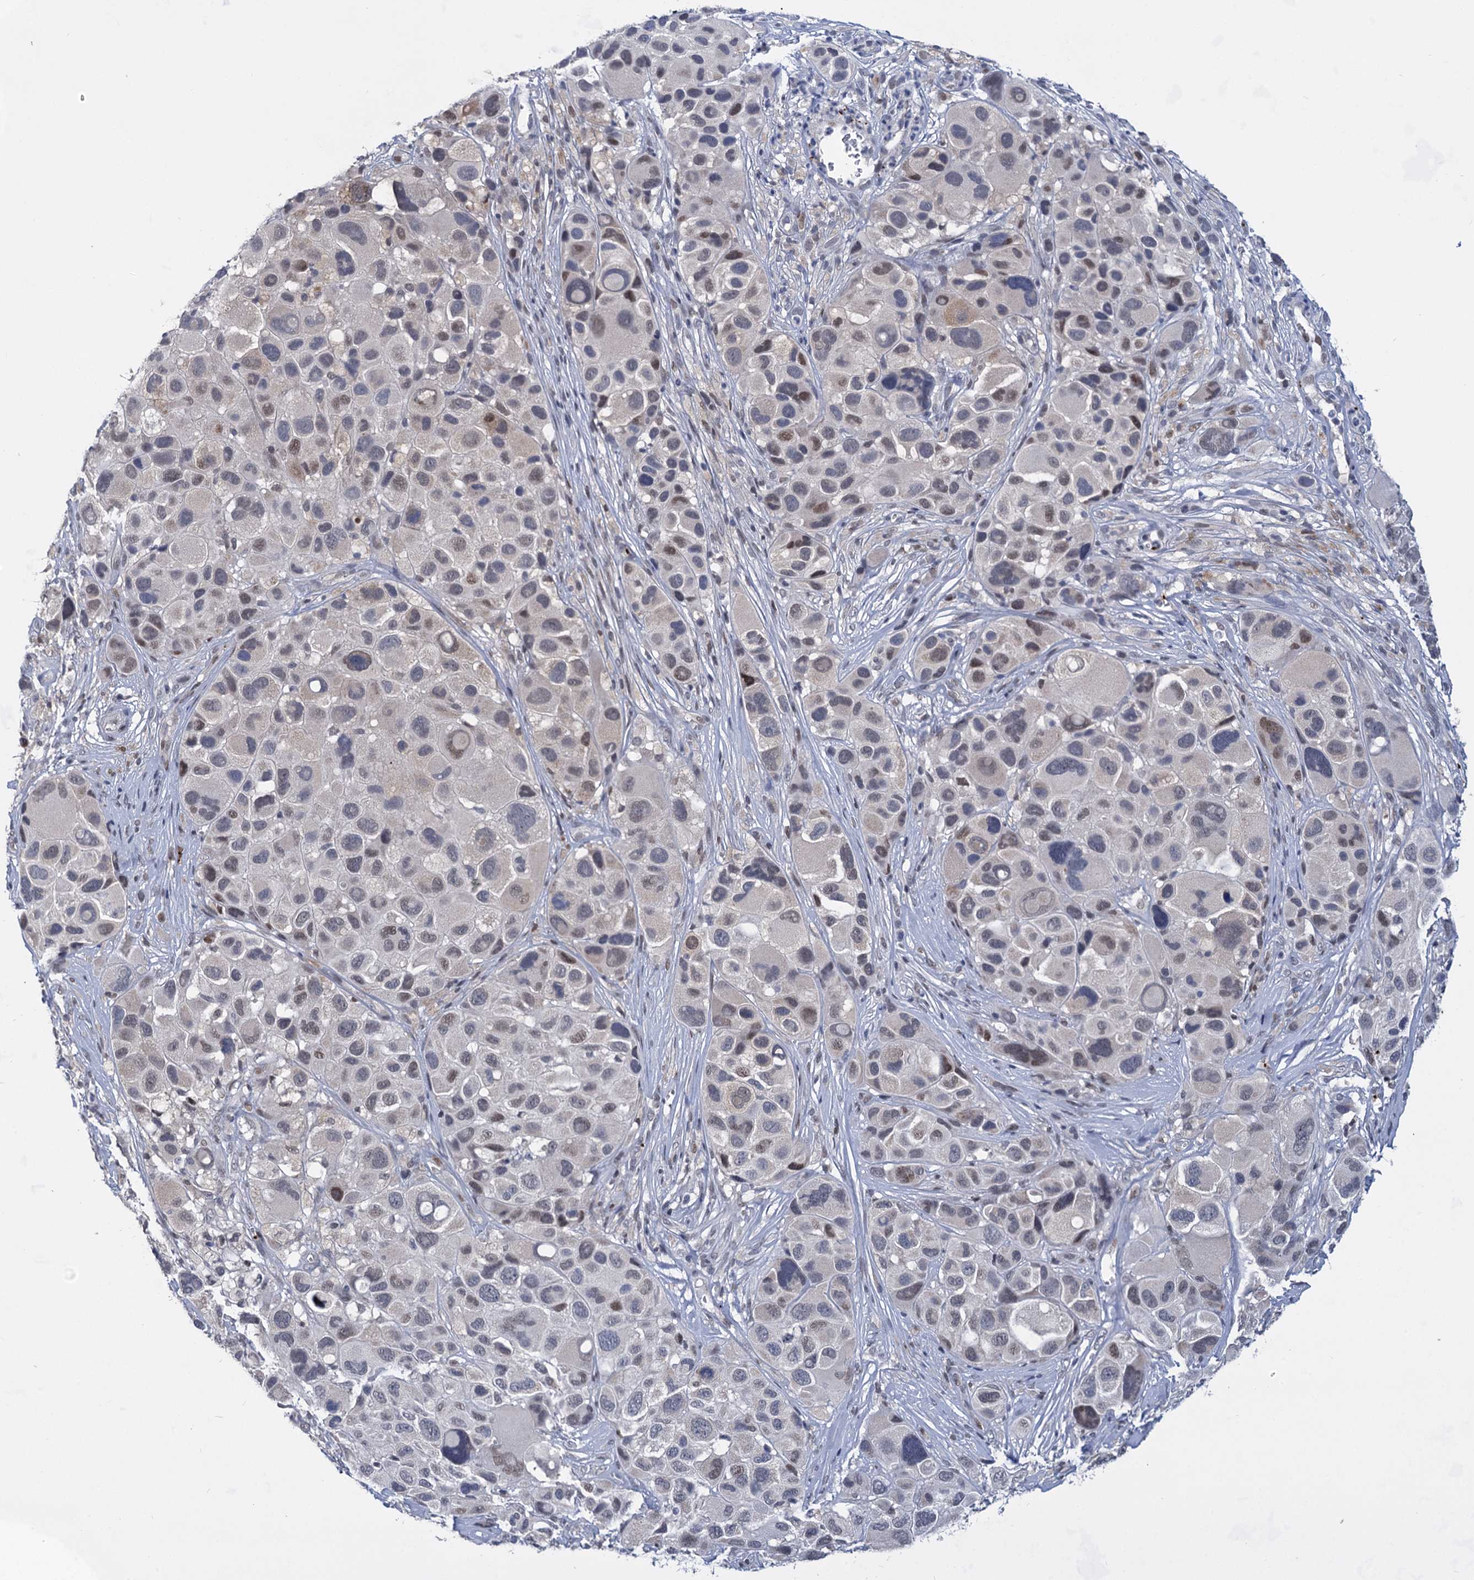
{"staining": {"intensity": "weak", "quantity": "25%-75%", "location": "nuclear"}, "tissue": "melanoma", "cell_type": "Tumor cells", "image_type": "cancer", "snomed": [{"axis": "morphology", "description": "Malignant melanoma, NOS"}, {"axis": "topography", "description": "Skin of trunk"}], "caption": "This histopathology image demonstrates malignant melanoma stained with immunohistochemistry to label a protein in brown. The nuclear of tumor cells show weak positivity for the protein. Nuclei are counter-stained blue.", "gene": "MON2", "patient": {"sex": "male", "age": 71}}